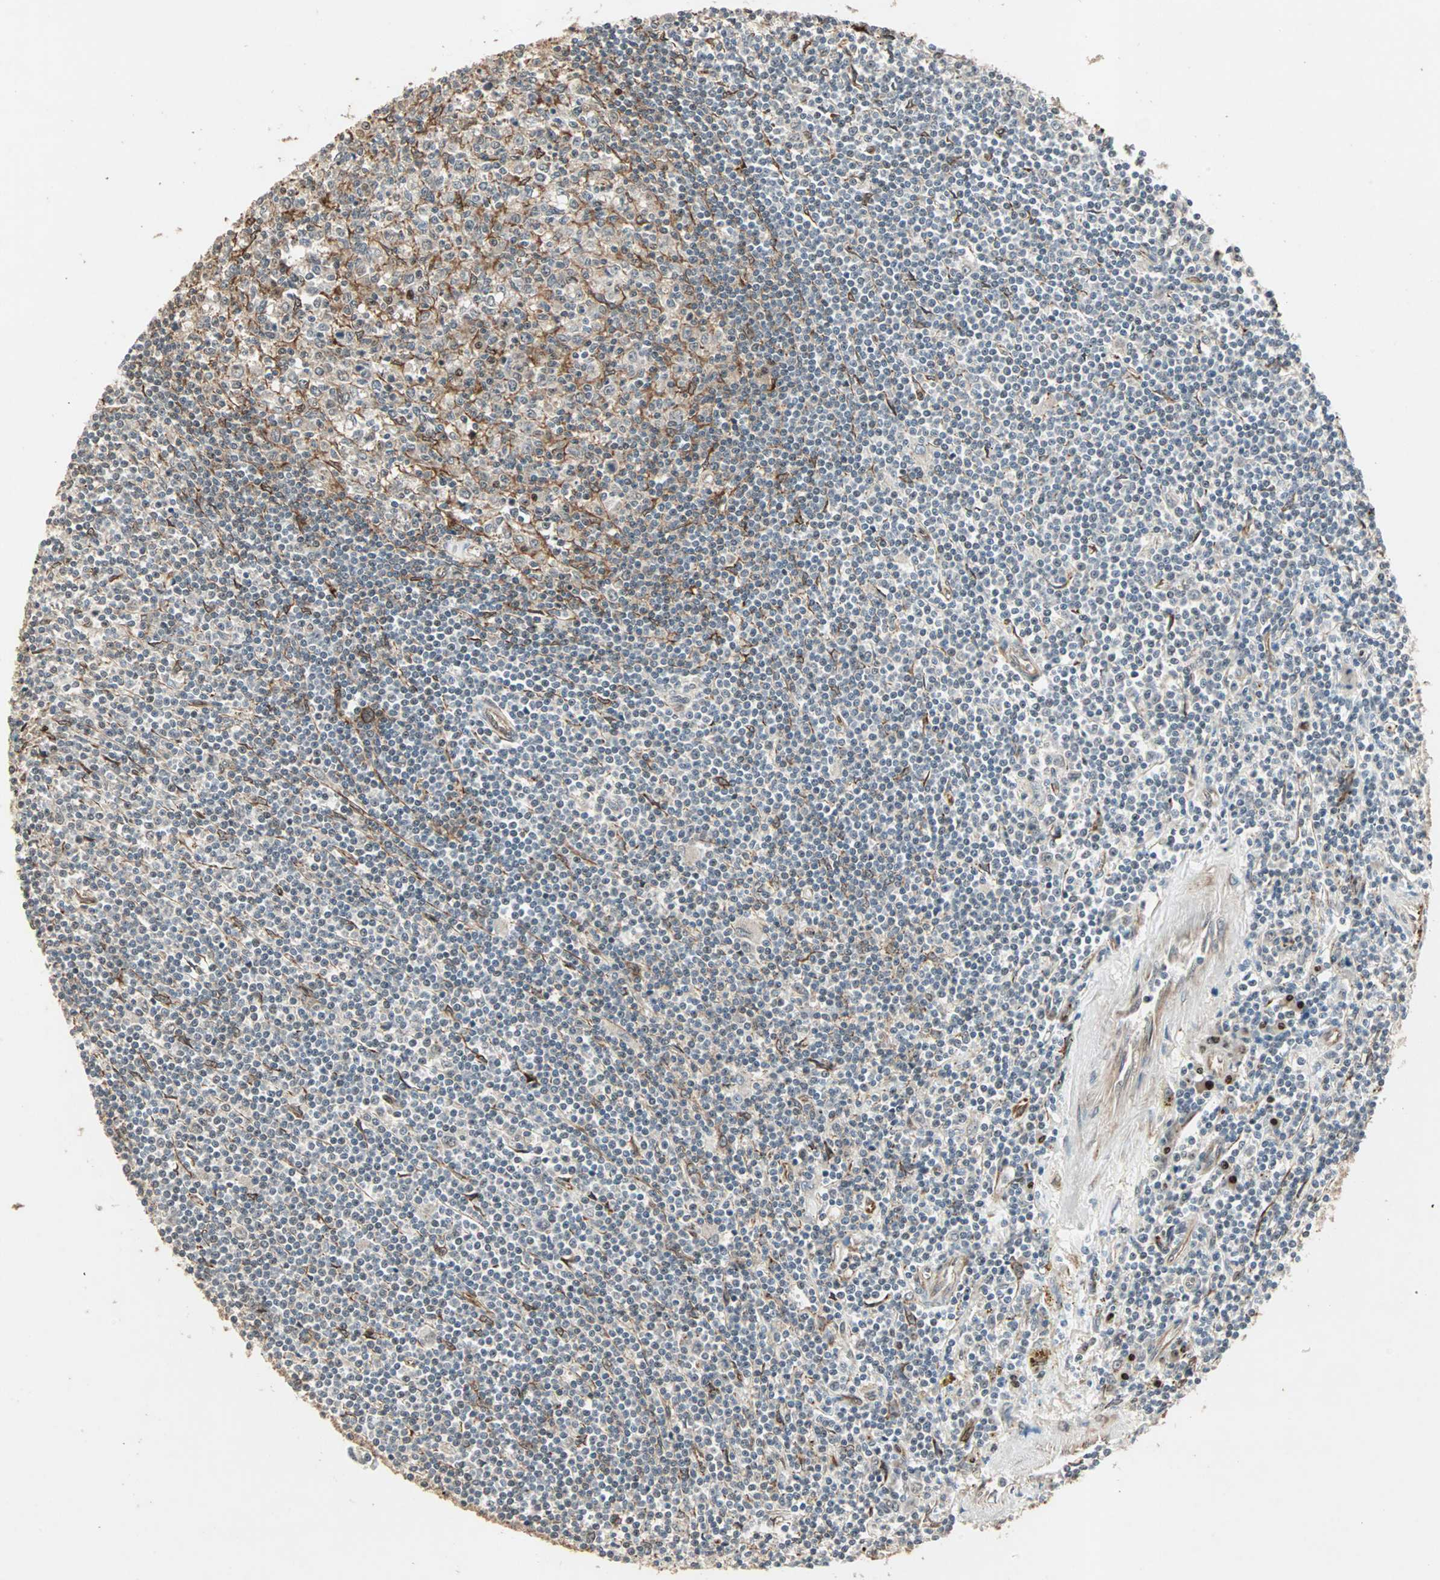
{"staining": {"intensity": "weak", "quantity": "<25%", "location": "cytoplasmic/membranous"}, "tissue": "lymphoma", "cell_type": "Tumor cells", "image_type": "cancer", "snomed": [{"axis": "morphology", "description": "Malignant lymphoma, non-Hodgkin's type, Low grade"}, {"axis": "topography", "description": "Spleen"}], "caption": "A micrograph of malignant lymphoma, non-Hodgkin's type (low-grade) stained for a protein reveals no brown staining in tumor cells.", "gene": "TRPV4", "patient": {"sex": "male", "age": 76}}